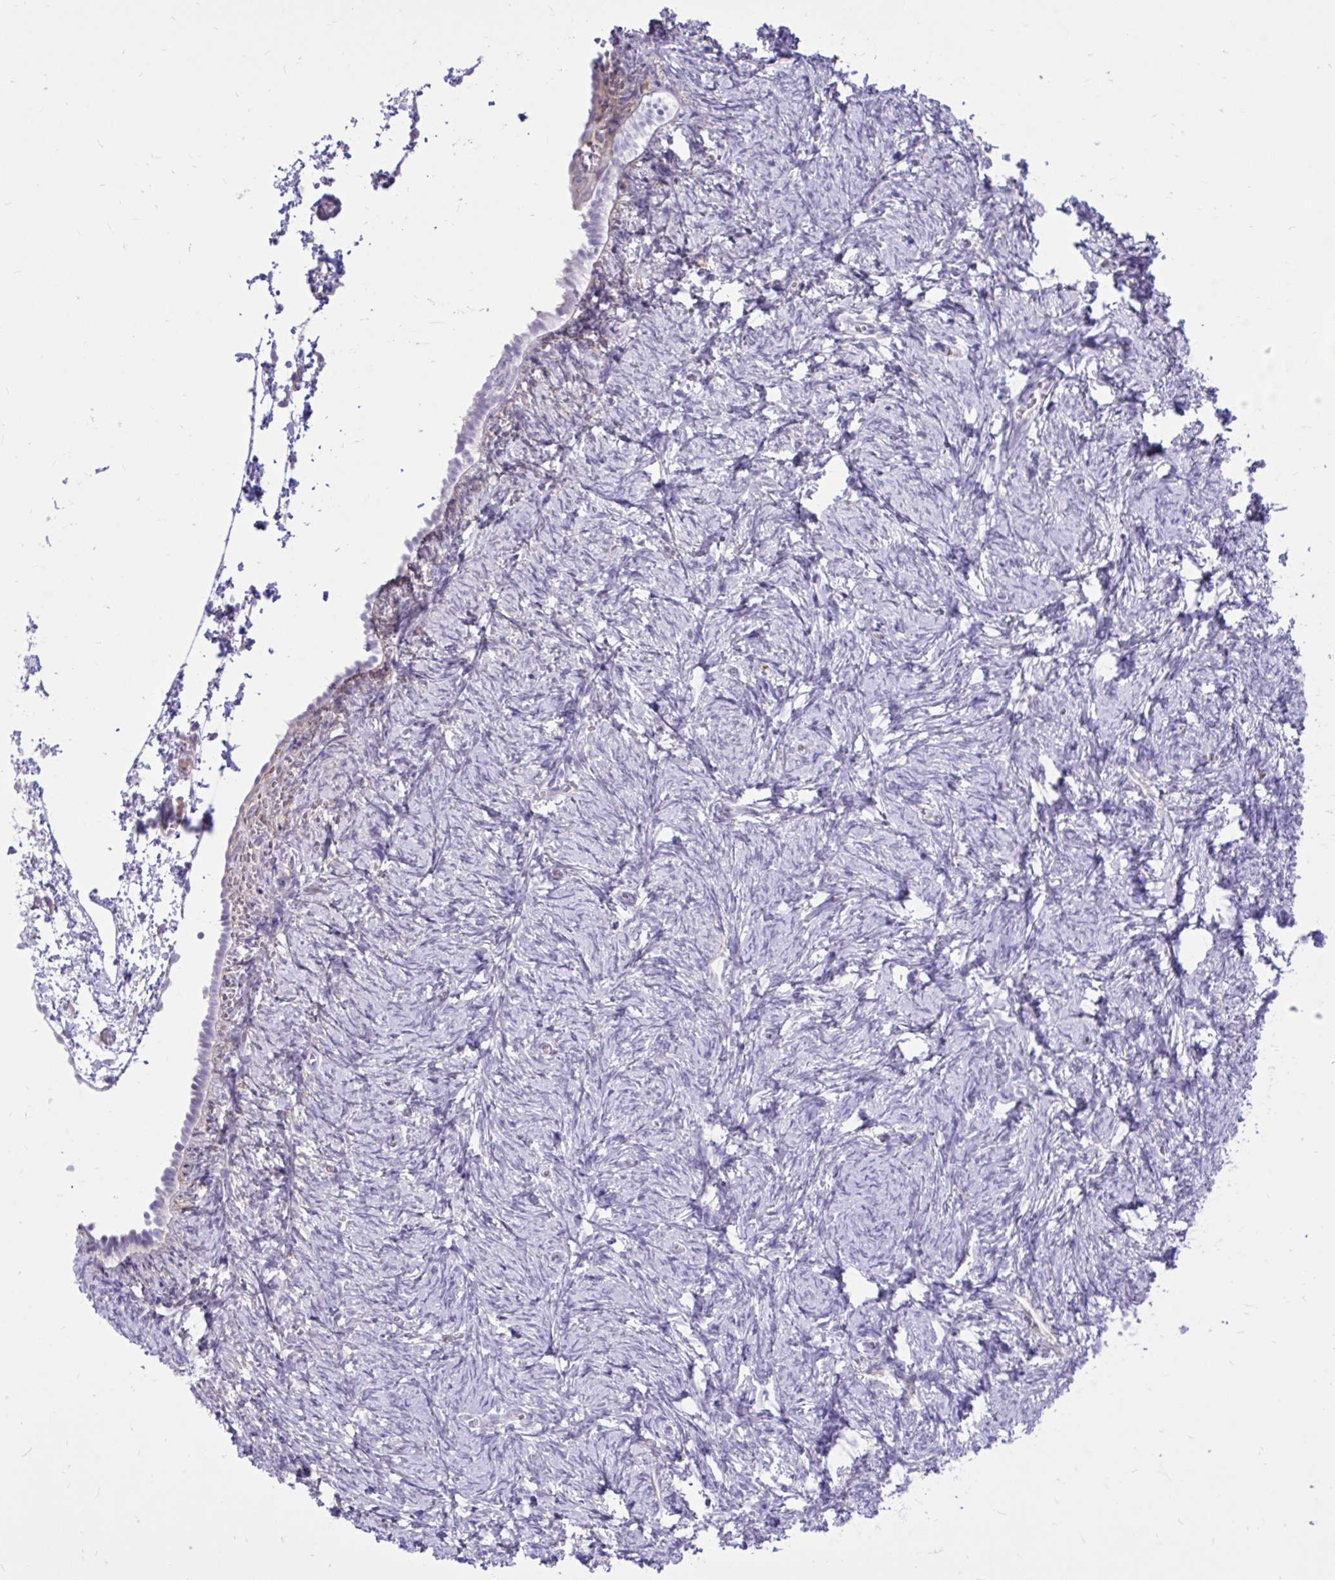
{"staining": {"intensity": "negative", "quantity": "none", "location": "none"}, "tissue": "ovary", "cell_type": "Follicle cells", "image_type": "normal", "snomed": [{"axis": "morphology", "description": "Normal tissue, NOS"}, {"axis": "topography", "description": "Ovary"}], "caption": "DAB (3,3'-diaminobenzidine) immunohistochemical staining of normal ovary shows no significant staining in follicle cells.", "gene": "TLR7", "patient": {"sex": "female", "age": 41}}